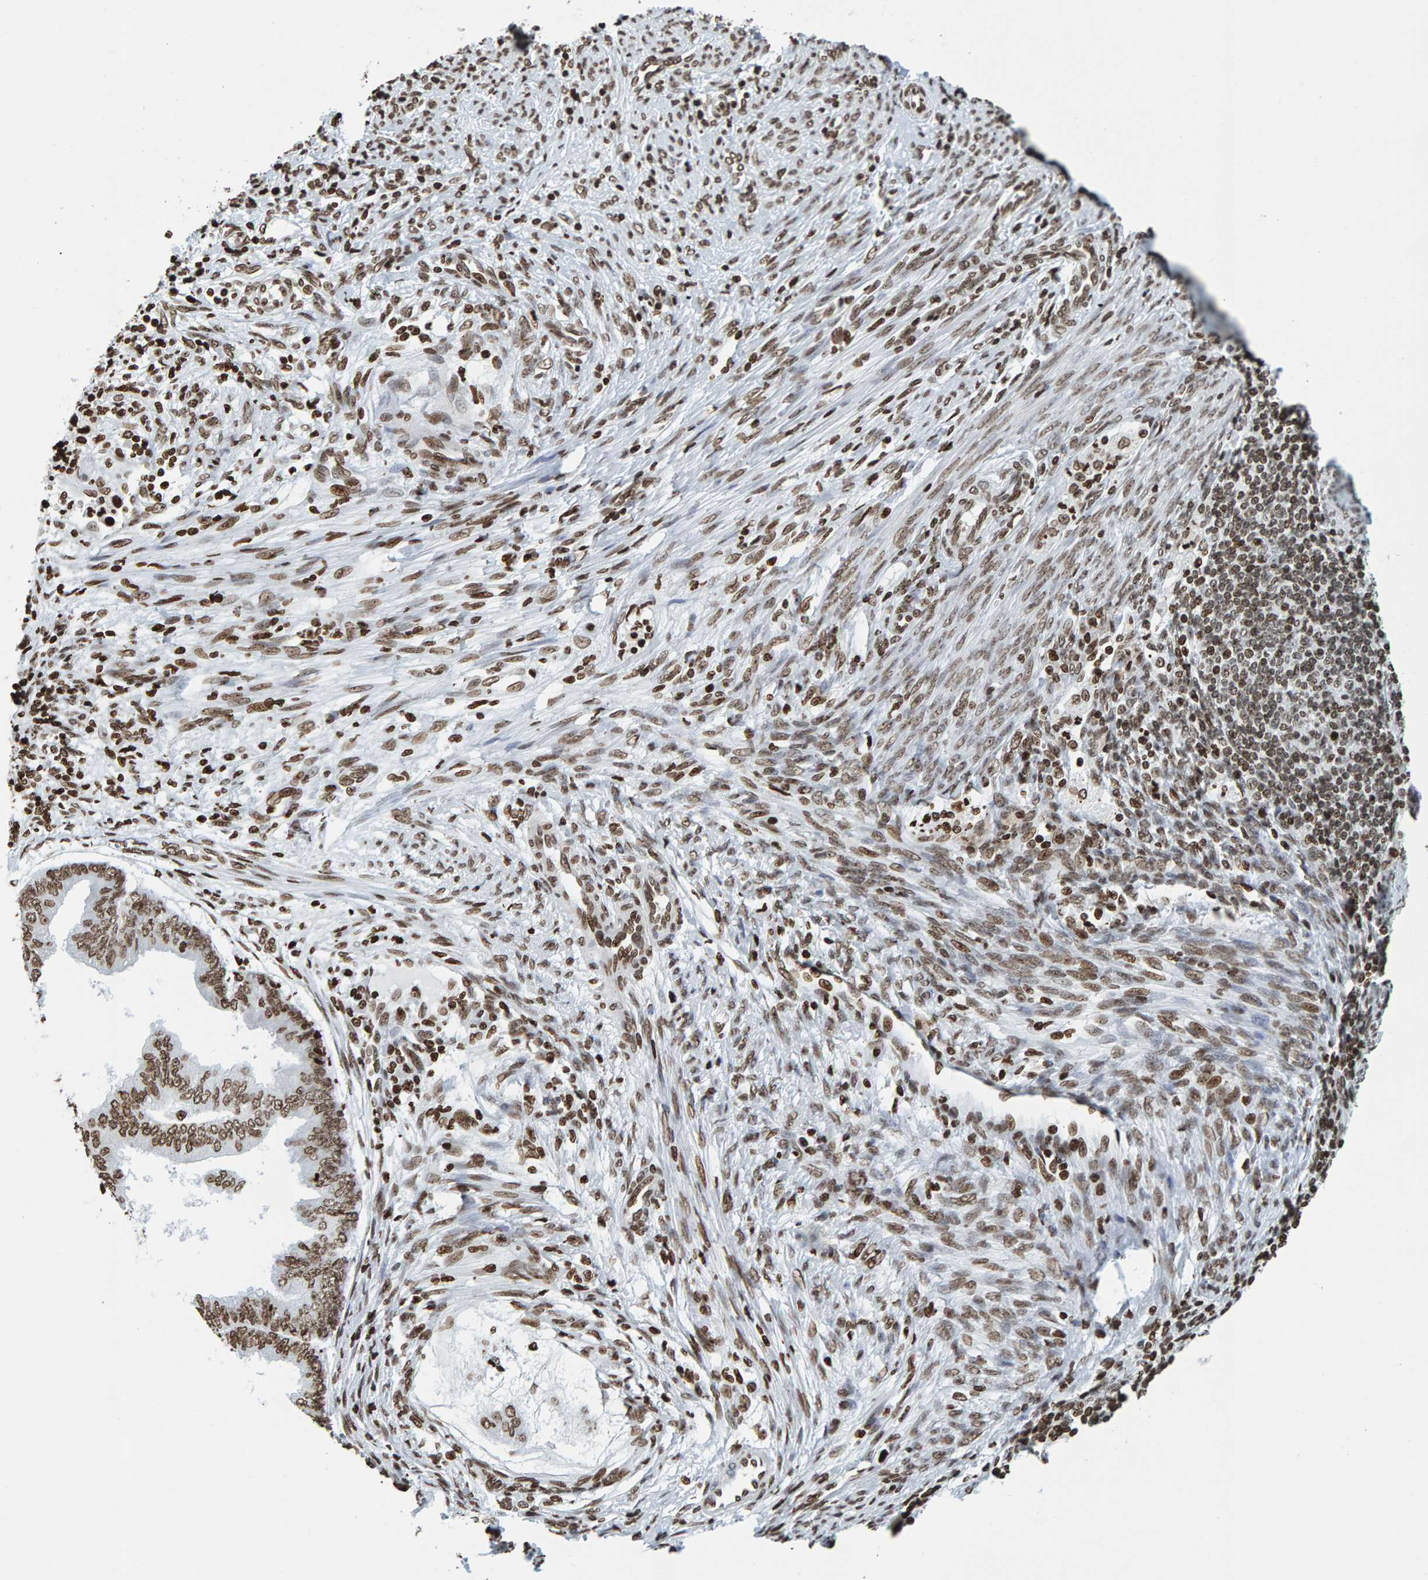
{"staining": {"intensity": "moderate", "quantity": ">75%", "location": "nuclear"}, "tissue": "endometrial cancer", "cell_type": "Tumor cells", "image_type": "cancer", "snomed": [{"axis": "morphology", "description": "Polyp, NOS"}, {"axis": "morphology", "description": "Adenocarcinoma, NOS"}, {"axis": "morphology", "description": "Adenoma, NOS"}, {"axis": "topography", "description": "Endometrium"}], "caption": "Tumor cells exhibit moderate nuclear expression in approximately >75% of cells in endometrial cancer (adenoma). The staining is performed using DAB brown chromogen to label protein expression. The nuclei are counter-stained blue using hematoxylin.", "gene": "BRF2", "patient": {"sex": "female", "age": 79}}